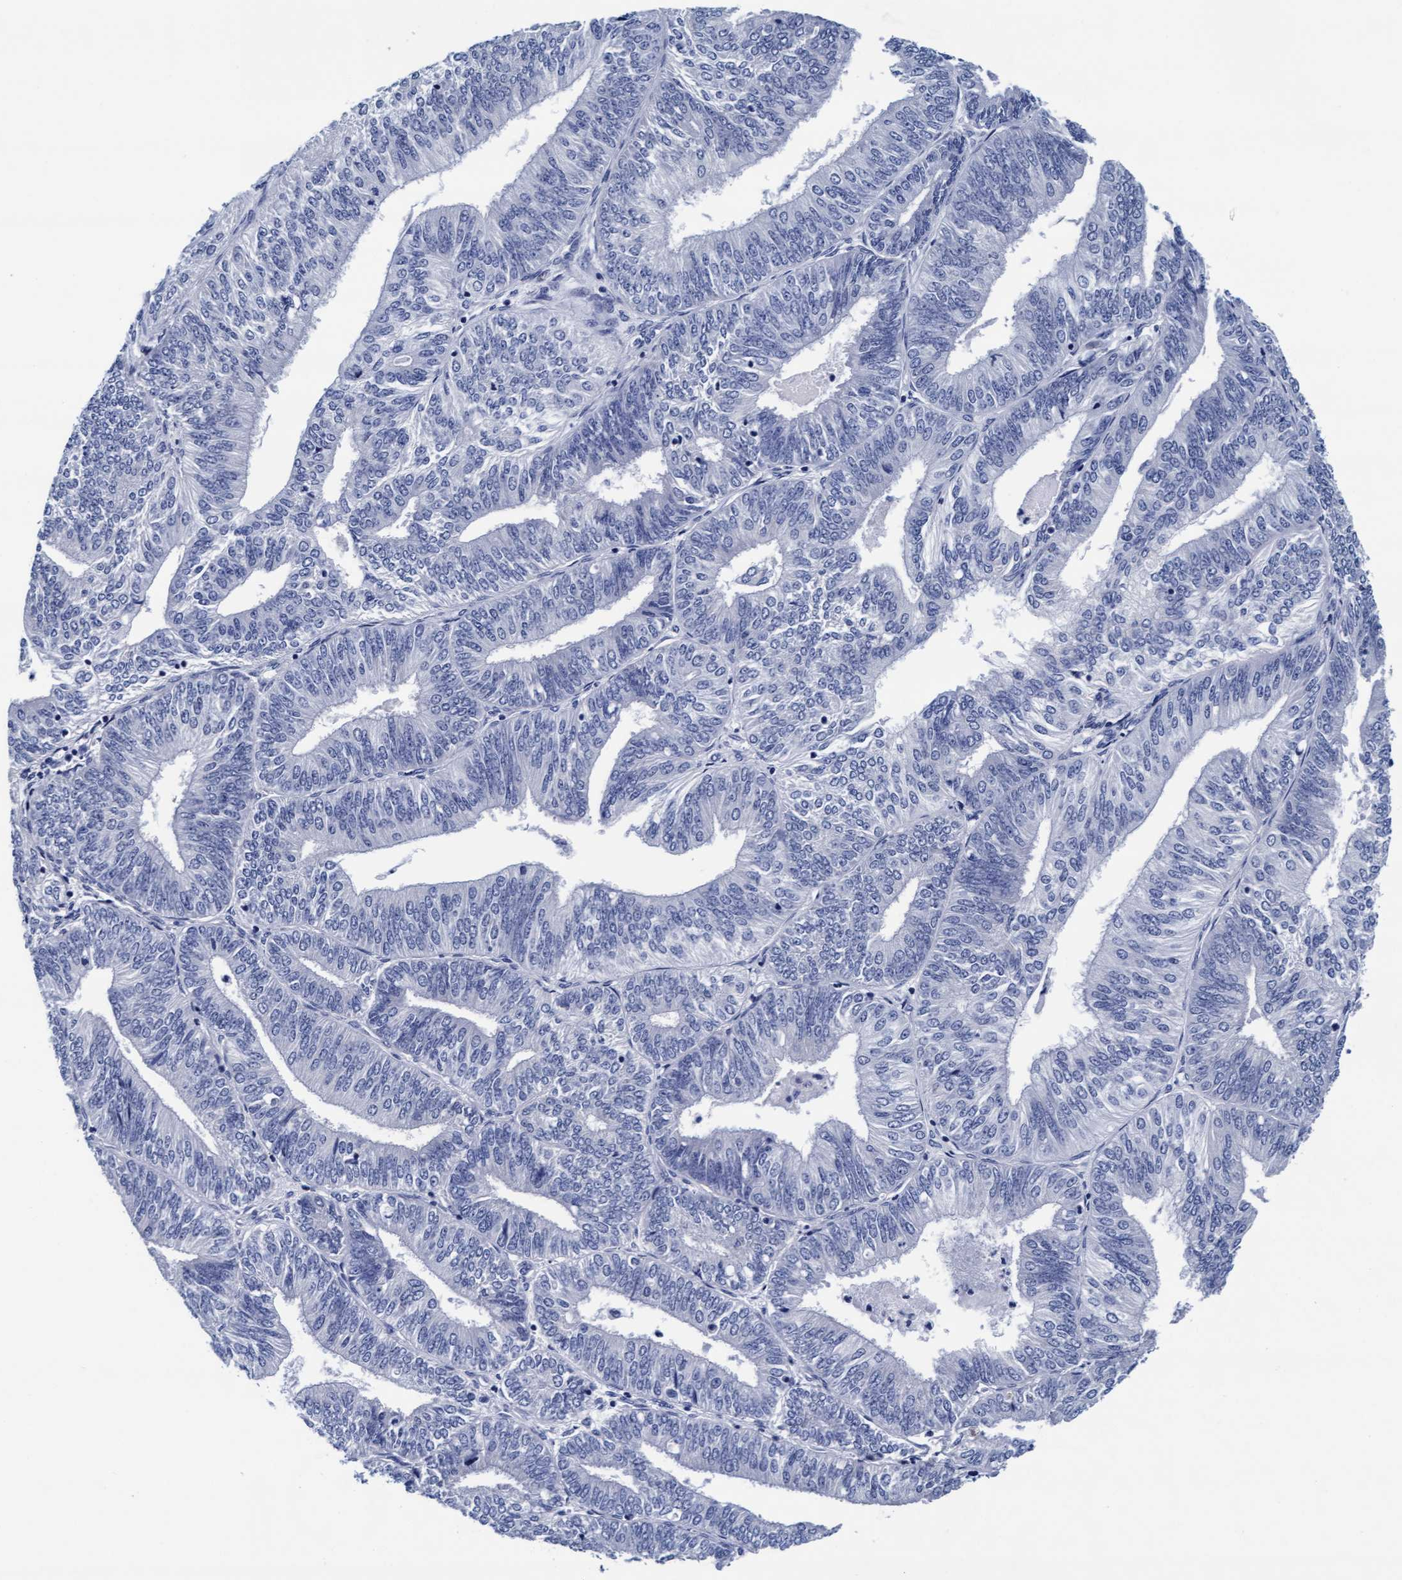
{"staining": {"intensity": "negative", "quantity": "none", "location": "none"}, "tissue": "endometrial cancer", "cell_type": "Tumor cells", "image_type": "cancer", "snomed": [{"axis": "morphology", "description": "Adenocarcinoma, NOS"}, {"axis": "topography", "description": "Endometrium"}], "caption": "Adenocarcinoma (endometrial) stained for a protein using IHC displays no positivity tumor cells.", "gene": "ARSG", "patient": {"sex": "female", "age": 58}}